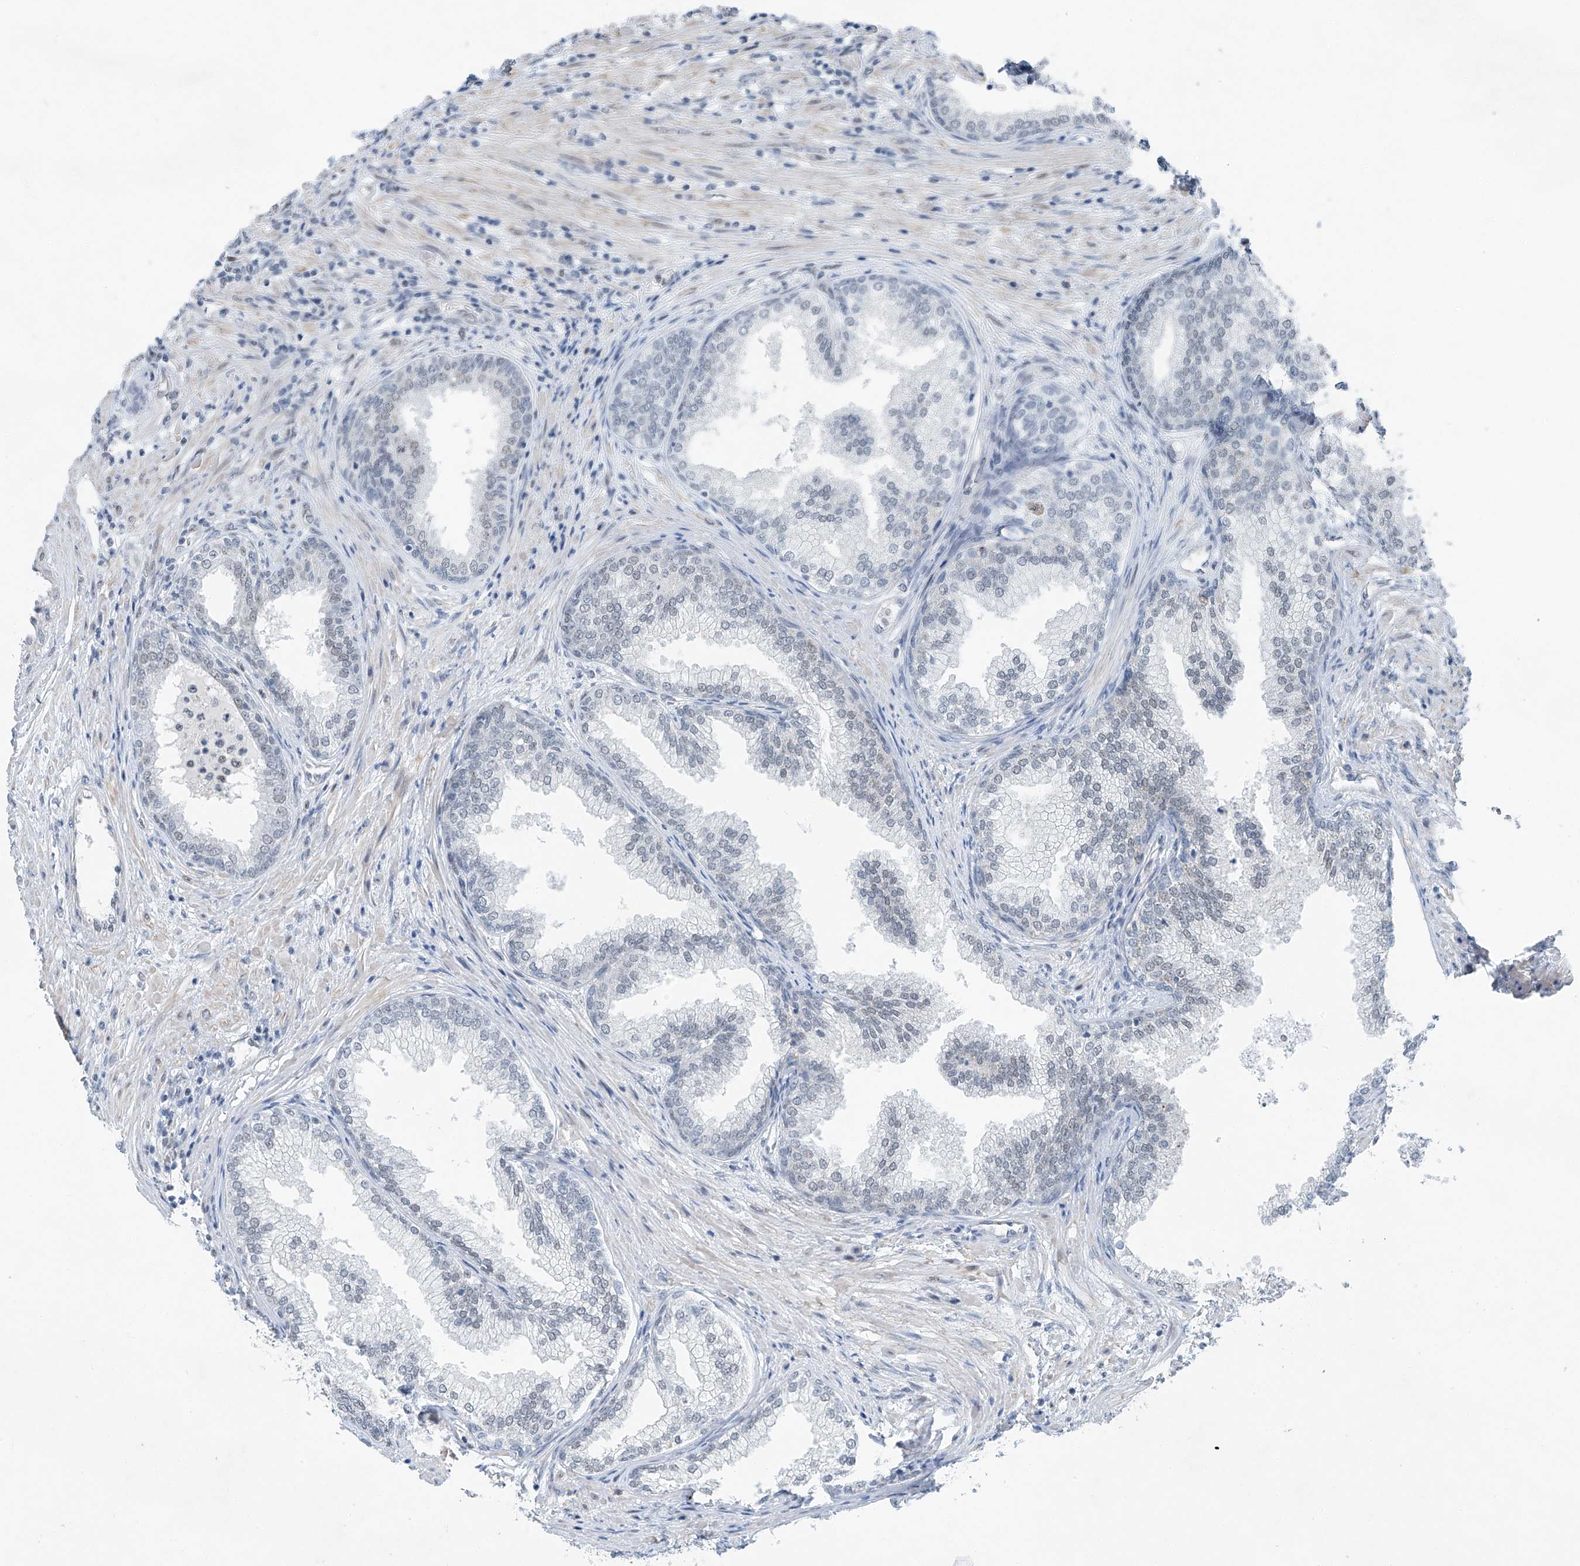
{"staining": {"intensity": "moderate", "quantity": "<25%", "location": "nuclear"}, "tissue": "prostate", "cell_type": "Glandular cells", "image_type": "normal", "snomed": [{"axis": "morphology", "description": "Normal tissue, NOS"}, {"axis": "topography", "description": "Prostate"}], "caption": "A histopathology image showing moderate nuclear staining in about <25% of glandular cells in unremarkable prostate, as visualized by brown immunohistochemical staining.", "gene": "TAF8", "patient": {"sex": "male", "age": 76}}